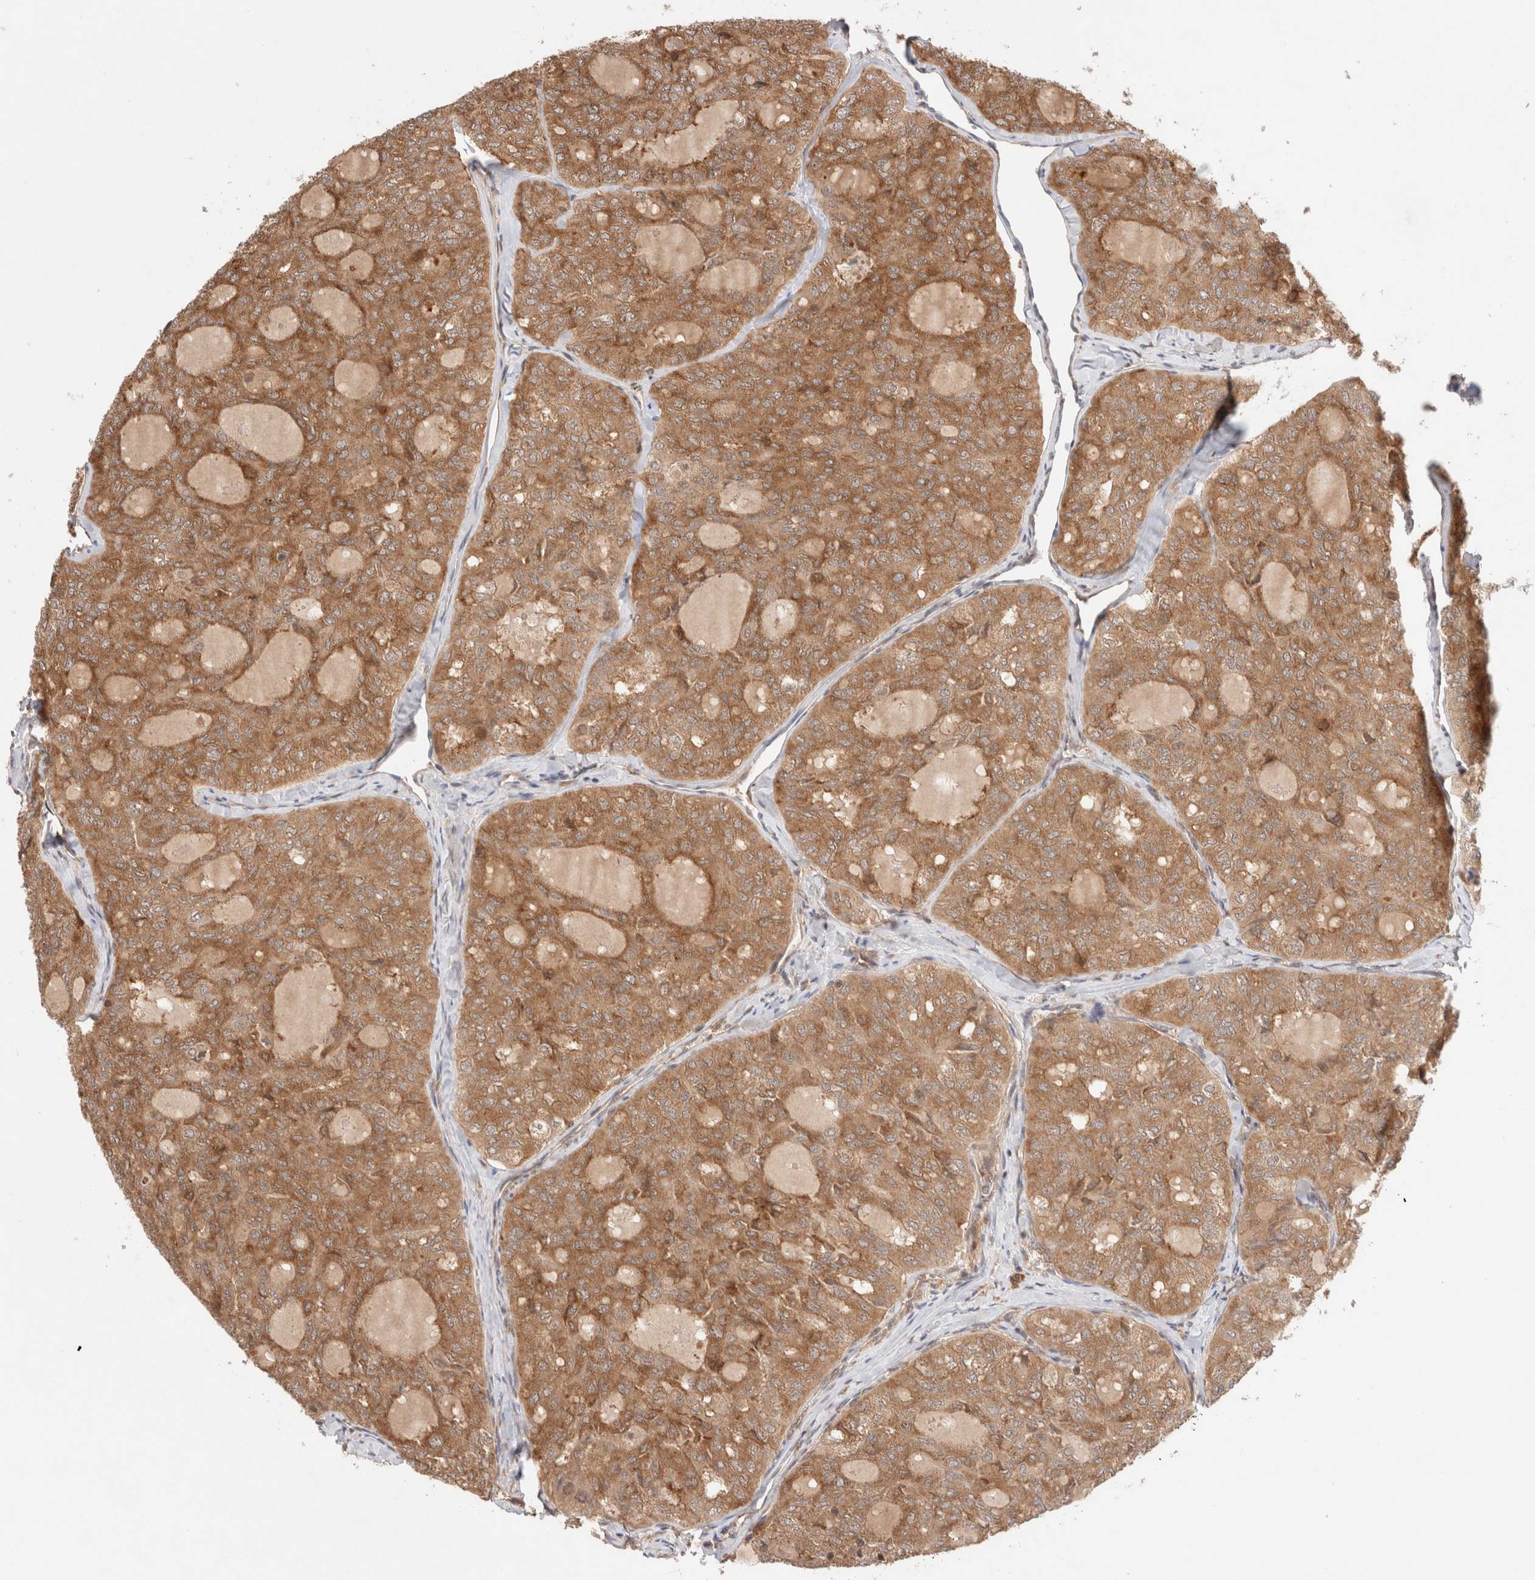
{"staining": {"intensity": "moderate", "quantity": ">75%", "location": "cytoplasmic/membranous"}, "tissue": "thyroid cancer", "cell_type": "Tumor cells", "image_type": "cancer", "snomed": [{"axis": "morphology", "description": "Follicular adenoma carcinoma, NOS"}, {"axis": "topography", "description": "Thyroid gland"}], "caption": "Human thyroid cancer stained for a protein (brown) demonstrates moderate cytoplasmic/membranous positive positivity in about >75% of tumor cells.", "gene": "SIKE1", "patient": {"sex": "male", "age": 75}}